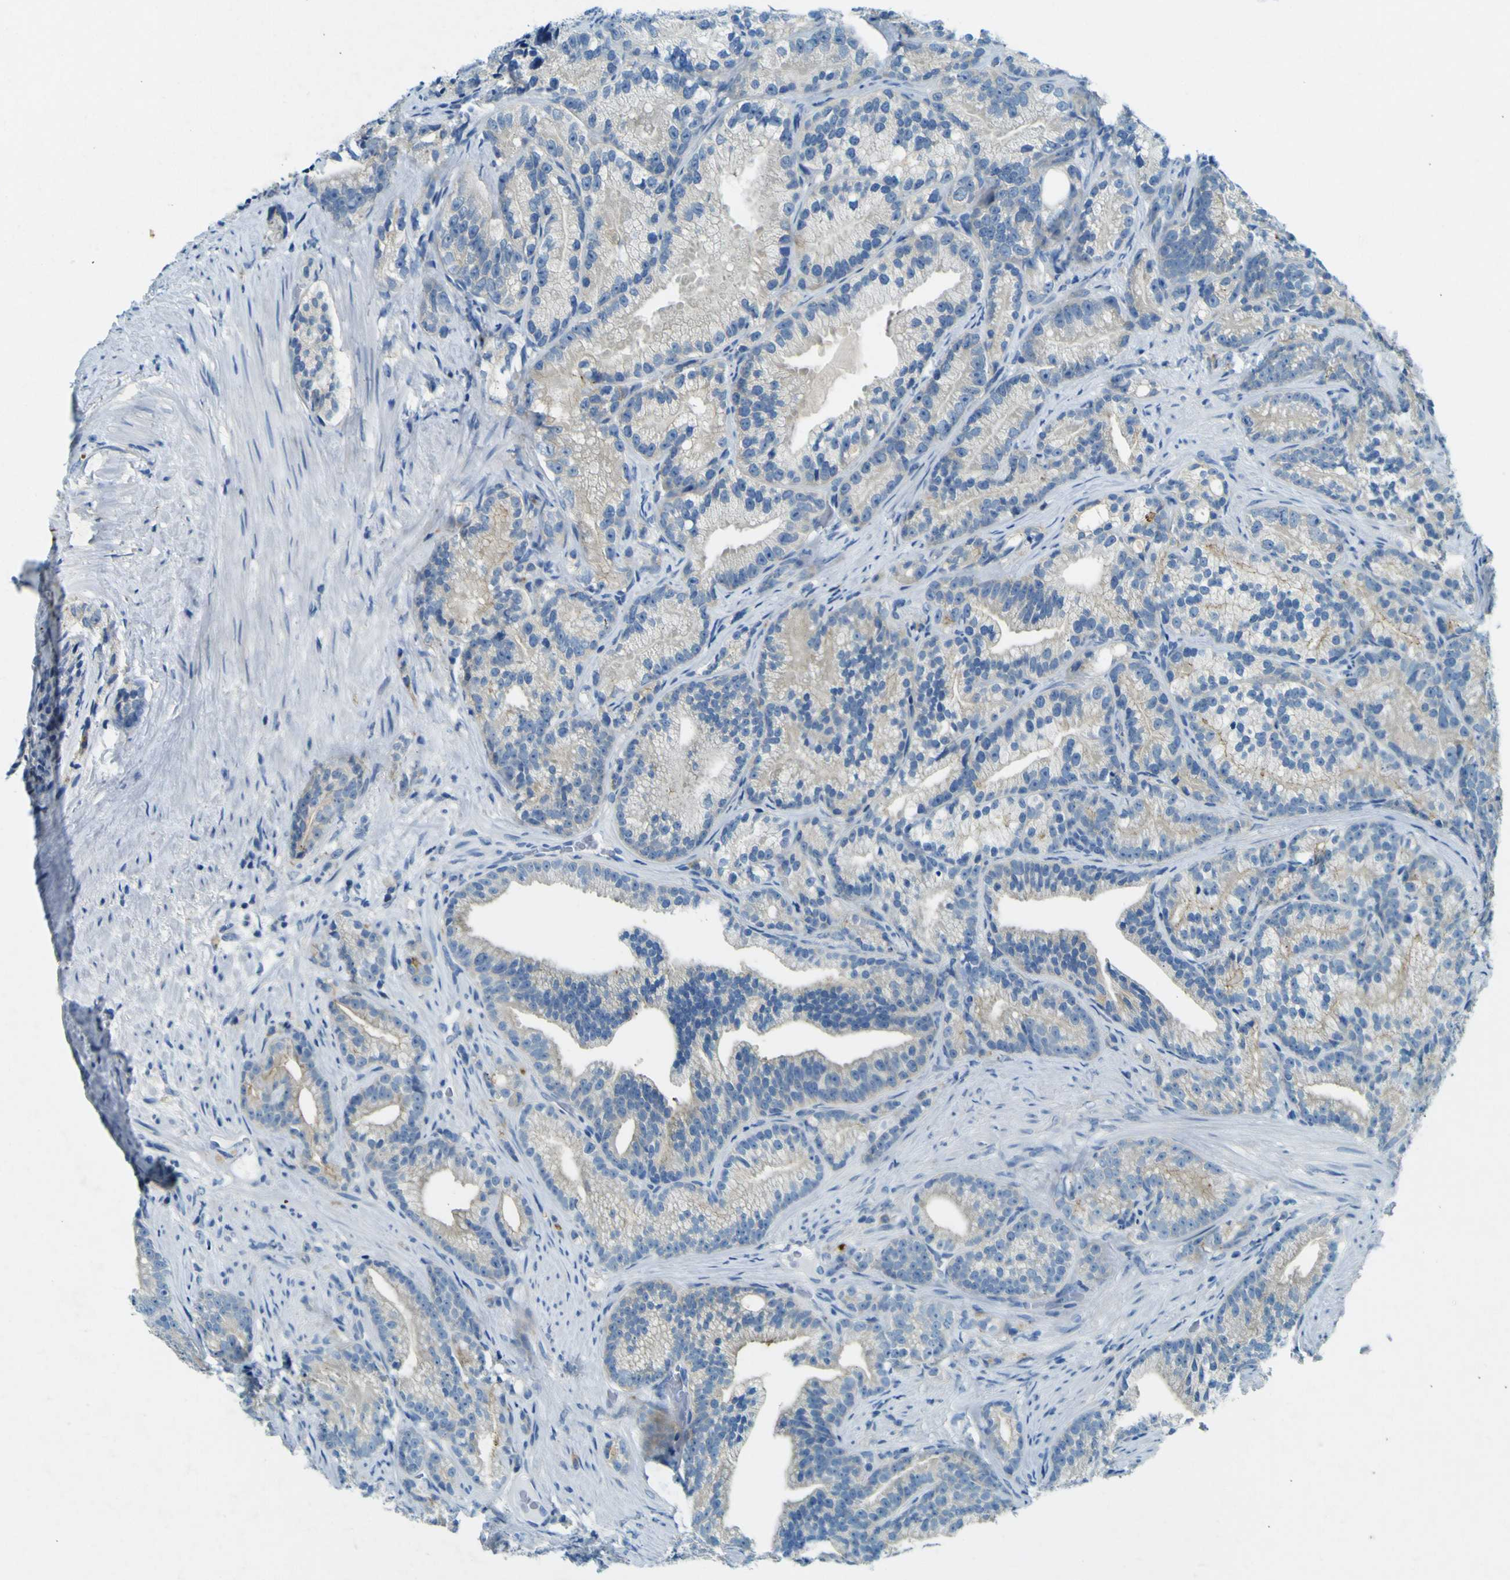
{"staining": {"intensity": "weak", "quantity": "<25%", "location": "cytoplasmic/membranous"}, "tissue": "prostate cancer", "cell_type": "Tumor cells", "image_type": "cancer", "snomed": [{"axis": "morphology", "description": "Adenocarcinoma, Low grade"}, {"axis": "topography", "description": "Prostate"}], "caption": "A high-resolution histopathology image shows IHC staining of prostate cancer (adenocarcinoma (low-grade)), which displays no significant positivity in tumor cells.", "gene": "SORCS1", "patient": {"sex": "male", "age": 89}}